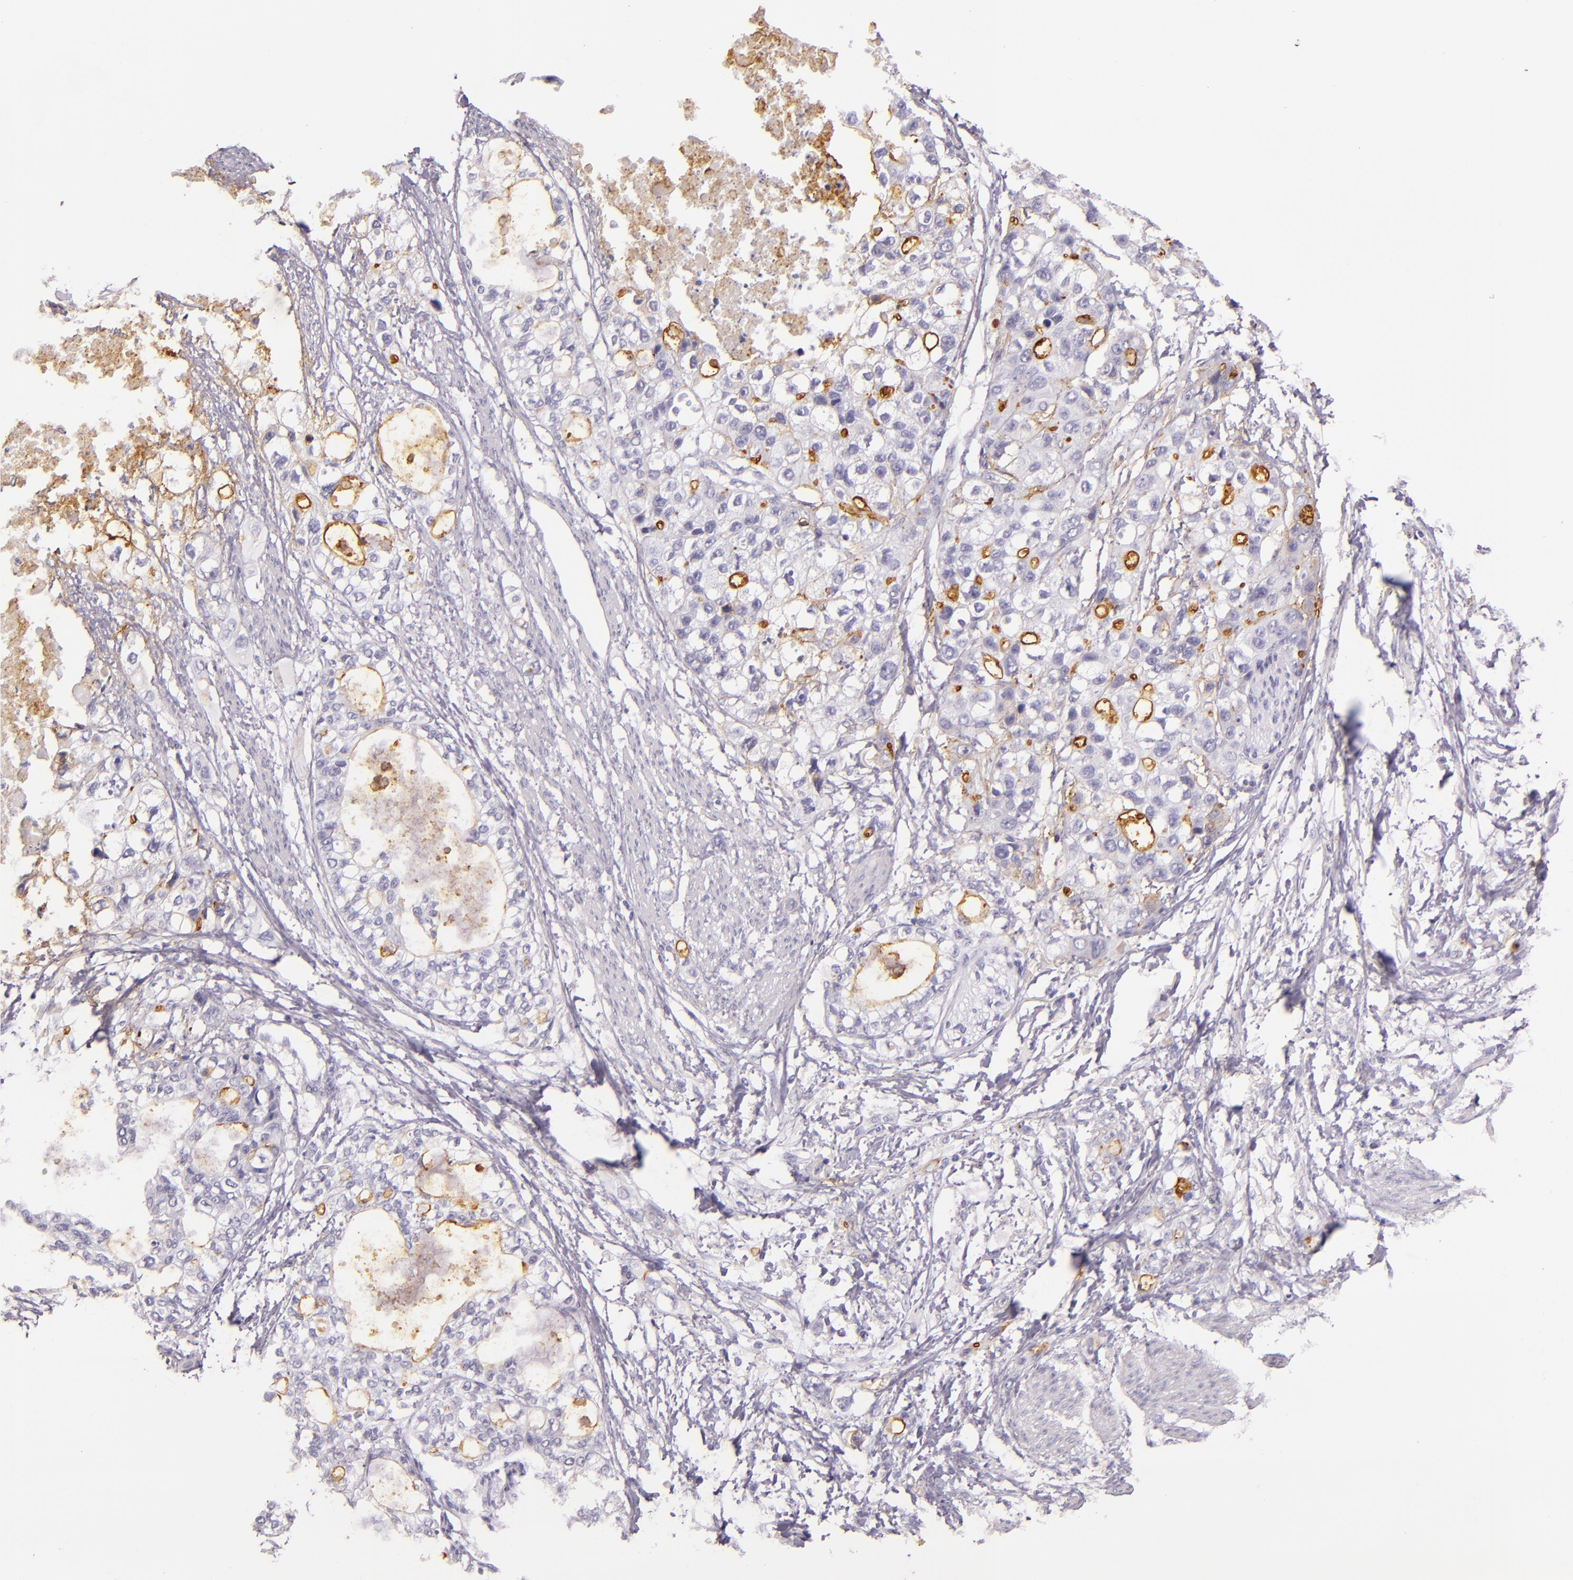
{"staining": {"intensity": "negative", "quantity": "none", "location": "none"}, "tissue": "stomach cancer", "cell_type": "Tumor cells", "image_type": "cancer", "snomed": [{"axis": "morphology", "description": "Adenocarcinoma, NOS"}, {"axis": "topography", "description": "Stomach, upper"}], "caption": "IHC image of neoplastic tissue: human stomach adenocarcinoma stained with DAB (3,3'-diaminobenzidine) reveals no significant protein staining in tumor cells. (DAB immunohistochemistry (IHC) with hematoxylin counter stain).", "gene": "ICAM1", "patient": {"sex": "female", "age": 52}}